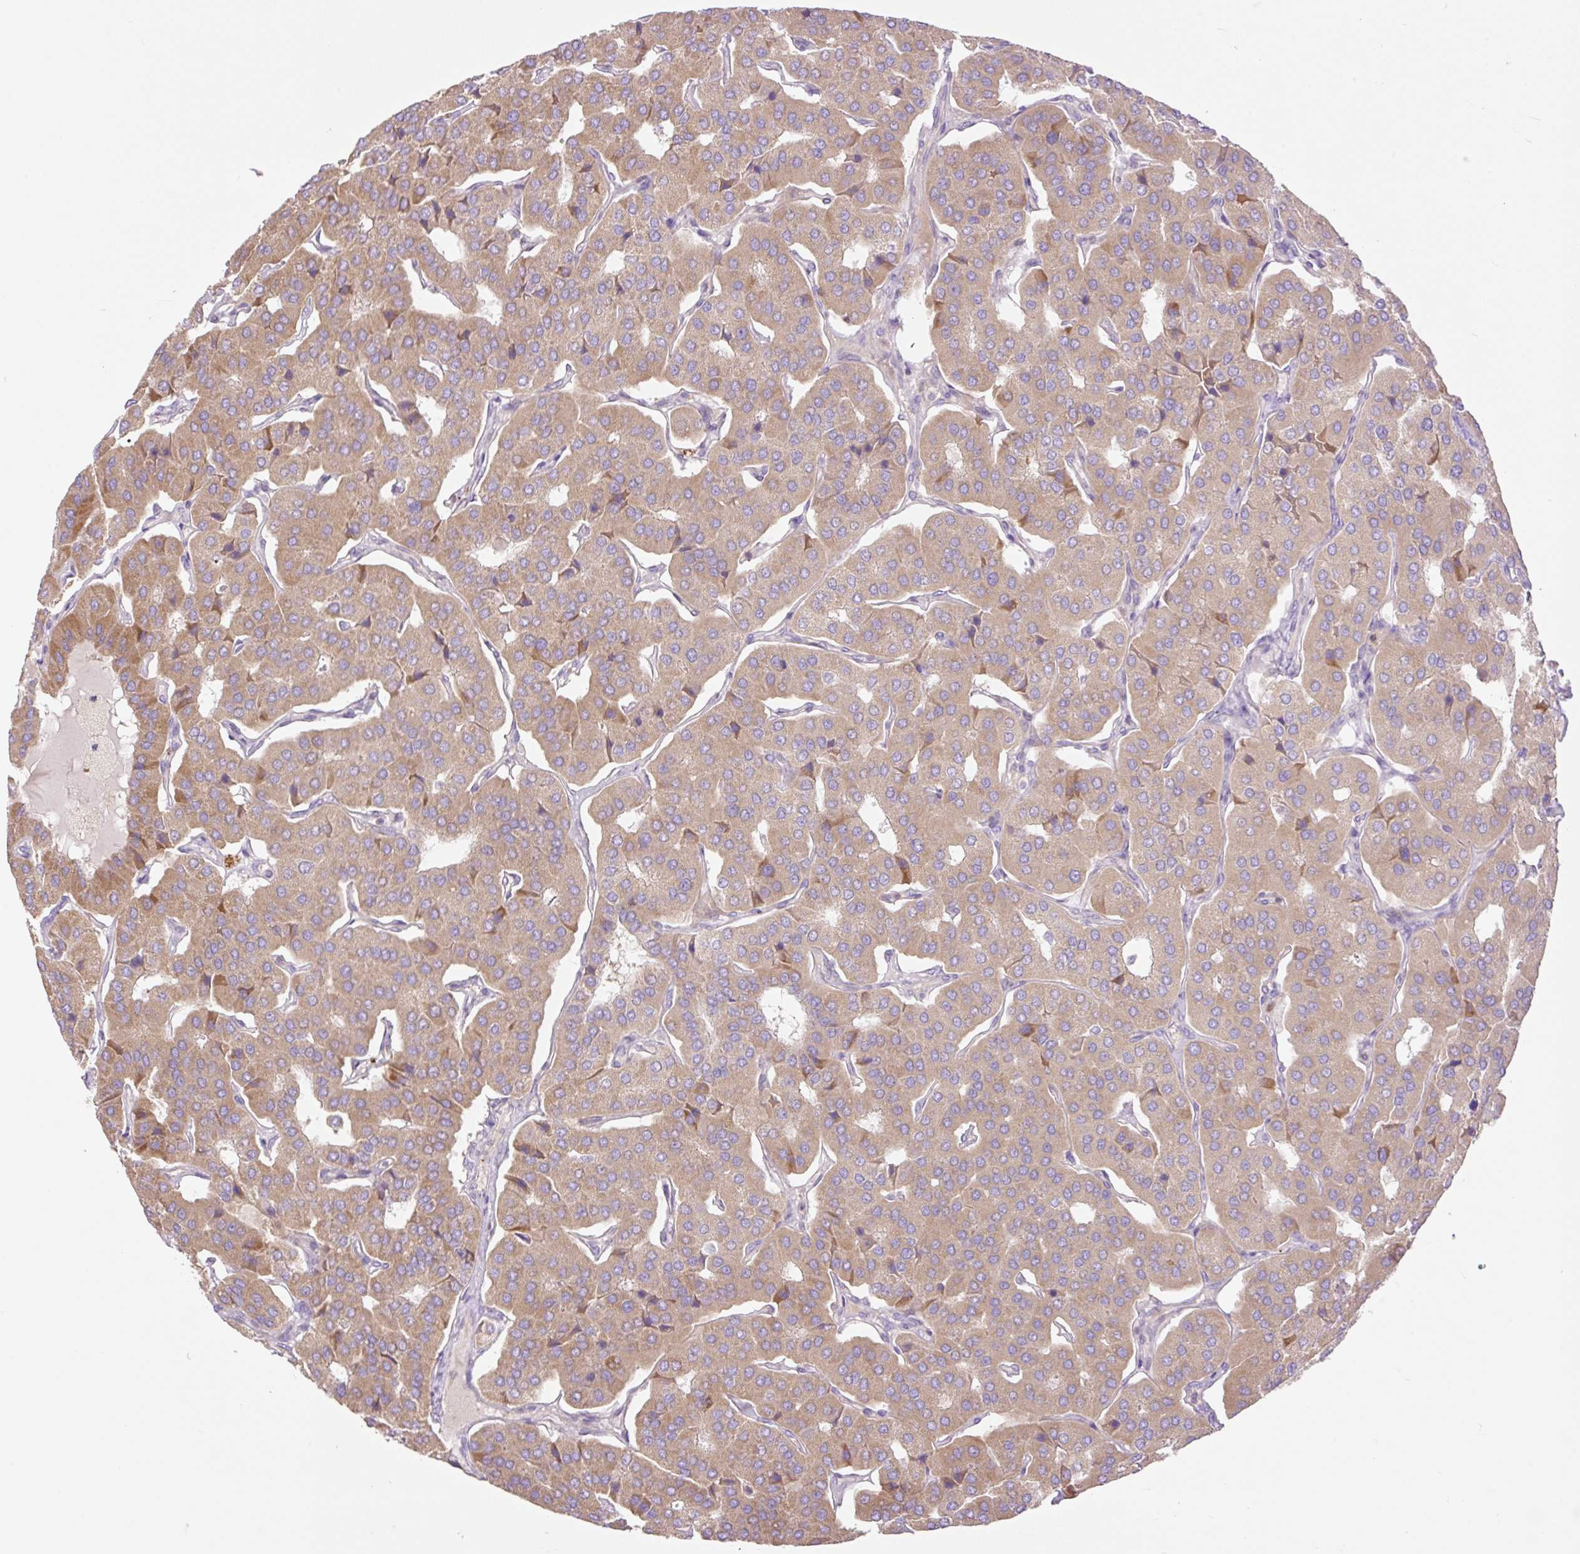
{"staining": {"intensity": "weak", "quantity": ">75%", "location": "cytoplasmic/membranous"}, "tissue": "parathyroid gland", "cell_type": "Glandular cells", "image_type": "normal", "snomed": [{"axis": "morphology", "description": "Normal tissue, NOS"}, {"axis": "morphology", "description": "Adenoma, NOS"}, {"axis": "topography", "description": "Parathyroid gland"}], "caption": "Immunohistochemical staining of normal parathyroid gland reveals low levels of weak cytoplasmic/membranous expression in about >75% of glandular cells. (Stains: DAB (3,3'-diaminobenzidine) in brown, nuclei in blue, Microscopy: brightfield microscopy at high magnification).", "gene": "VPS25", "patient": {"sex": "female", "age": 86}}